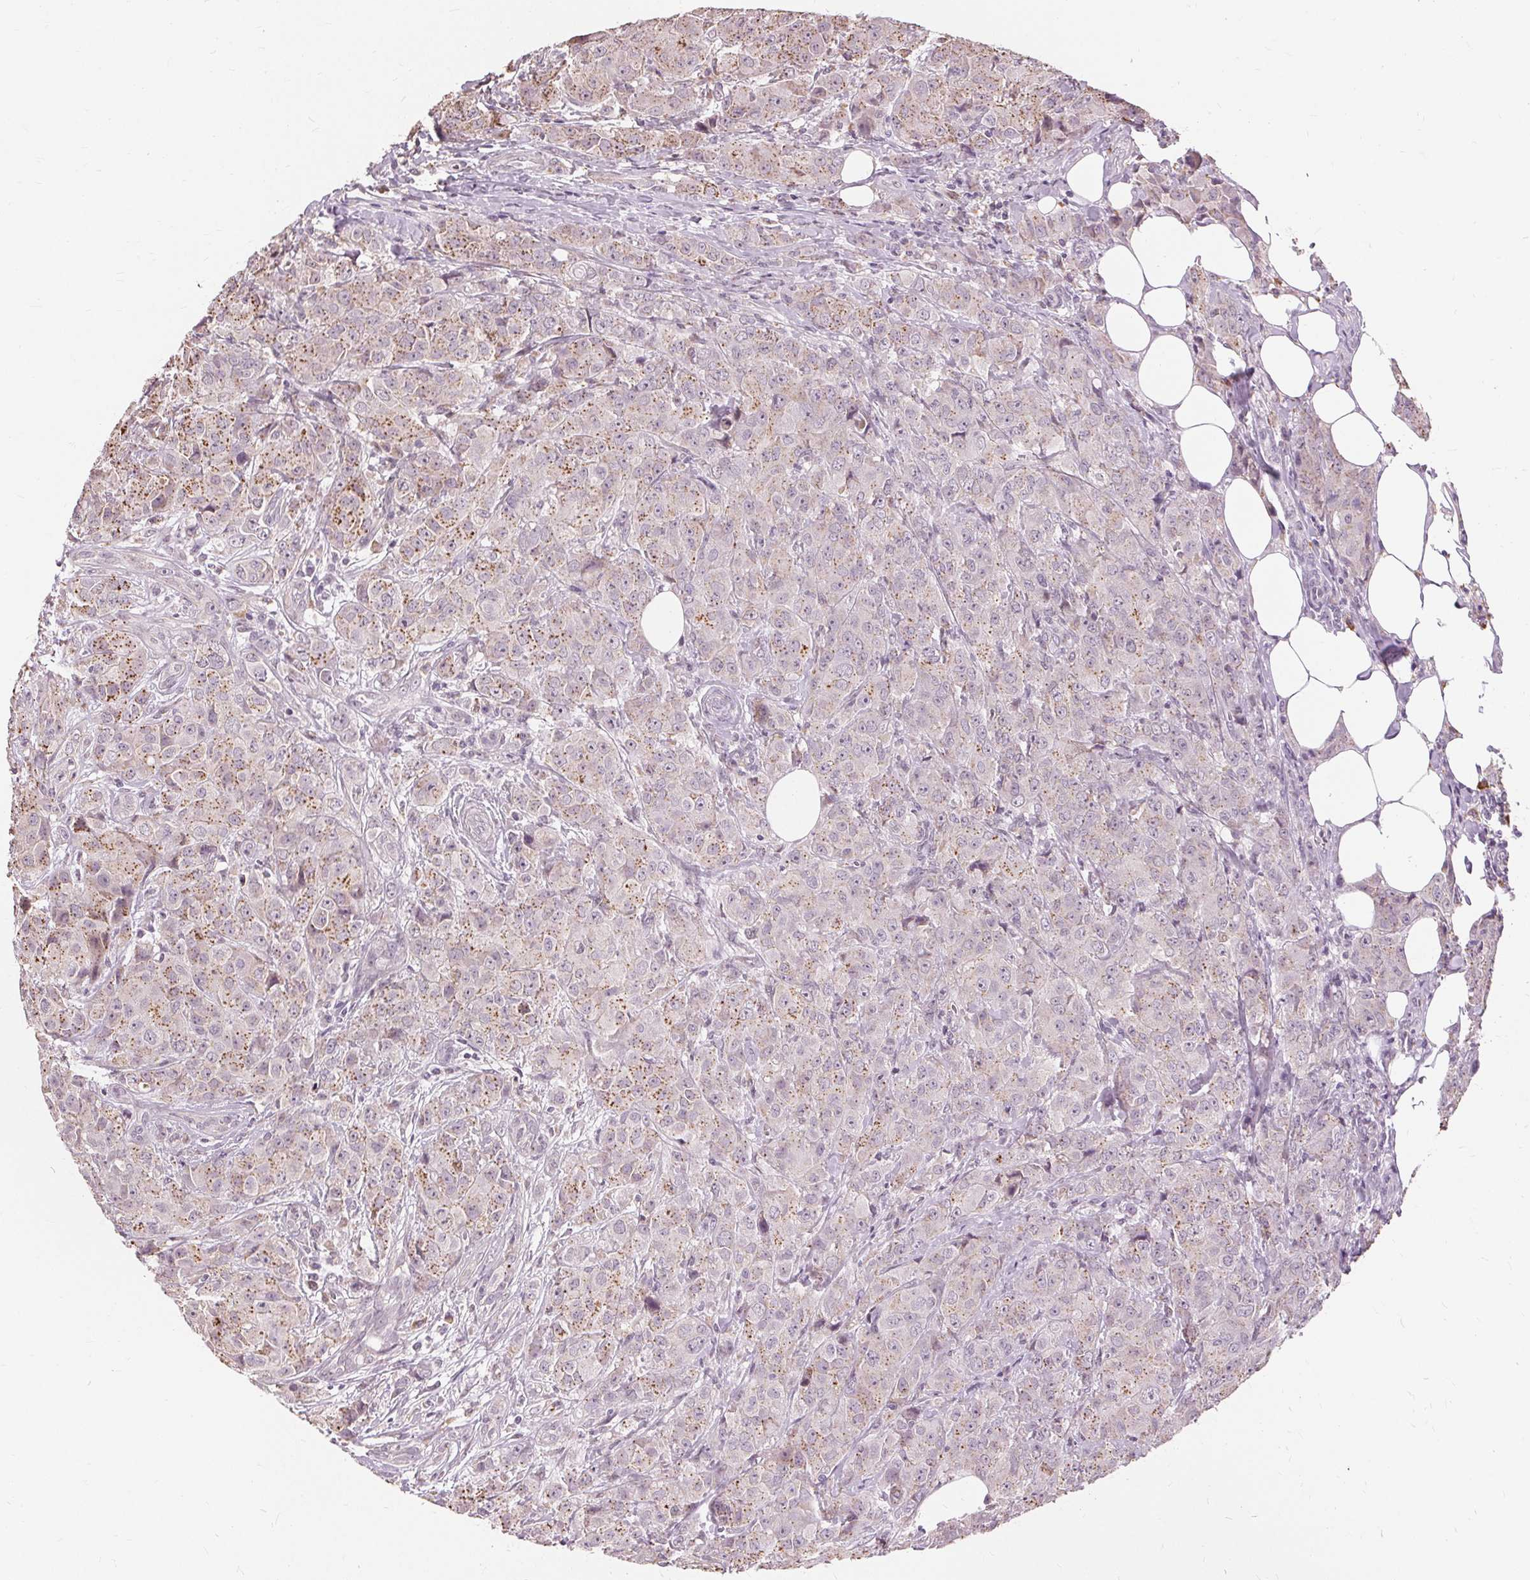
{"staining": {"intensity": "moderate", "quantity": "25%-75%", "location": "cytoplasmic/membranous"}, "tissue": "breast cancer", "cell_type": "Tumor cells", "image_type": "cancer", "snomed": [{"axis": "morphology", "description": "Normal tissue, NOS"}, {"axis": "morphology", "description": "Duct carcinoma"}, {"axis": "topography", "description": "Breast"}], "caption": "Immunohistochemical staining of breast cancer (intraductal carcinoma) shows medium levels of moderate cytoplasmic/membranous protein staining in approximately 25%-75% of tumor cells. Using DAB (3,3'-diaminobenzidine) (brown) and hematoxylin (blue) stains, captured at high magnification using brightfield microscopy.", "gene": "SIGLEC6", "patient": {"sex": "female", "age": 43}}